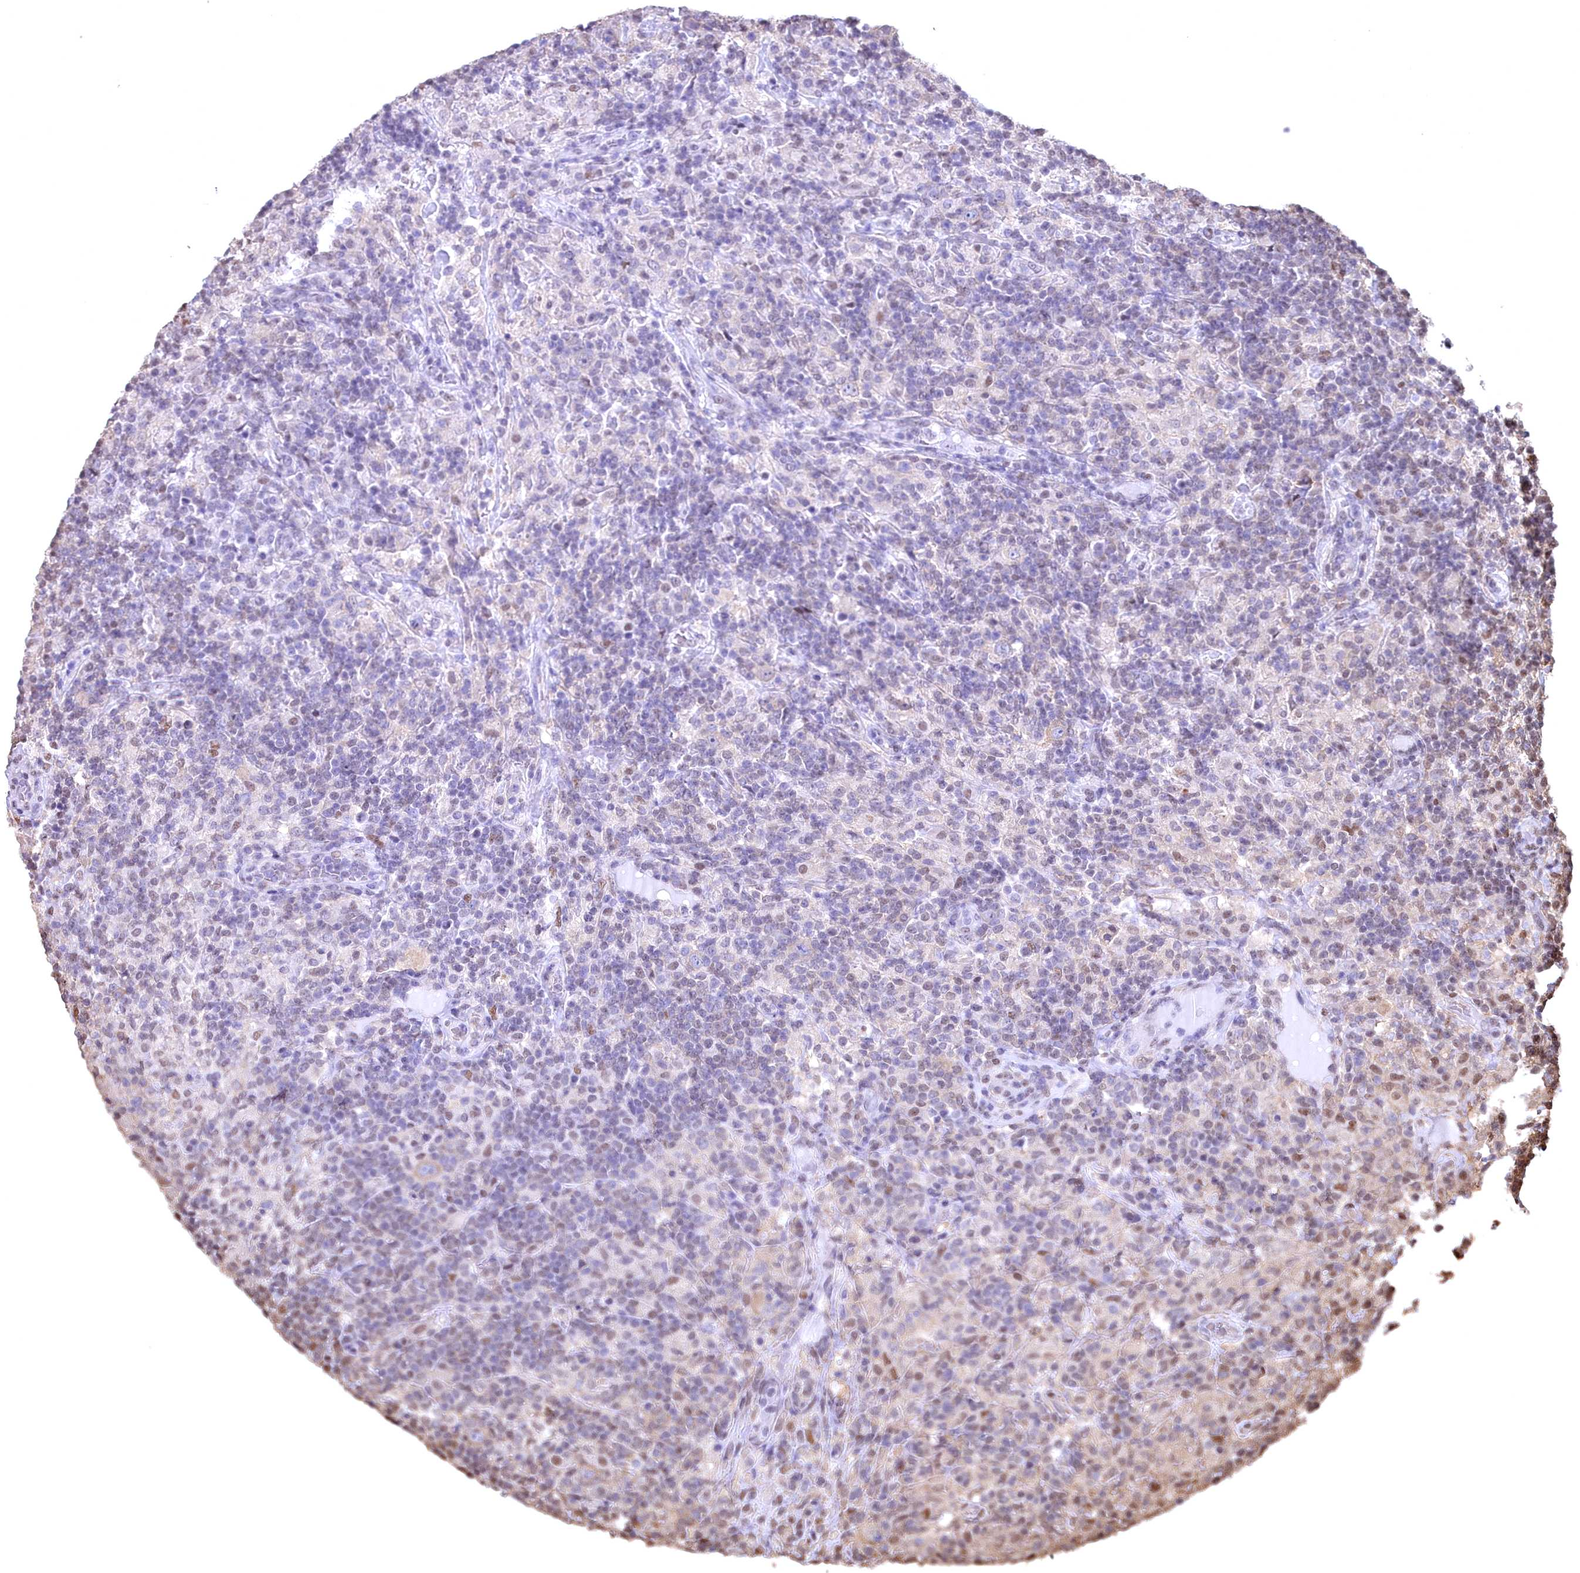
{"staining": {"intensity": "negative", "quantity": "none", "location": "none"}, "tissue": "lymphoma", "cell_type": "Tumor cells", "image_type": "cancer", "snomed": [{"axis": "morphology", "description": "Hodgkin's disease, NOS"}, {"axis": "topography", "description": "Lymph node"}], "caption": "Human lymphoma stained for a protein using immunohistochemistry reveals no positivity in tumor cells.", "gene": "GAPDH", "patient": {"sex": "male", "age": 70}}